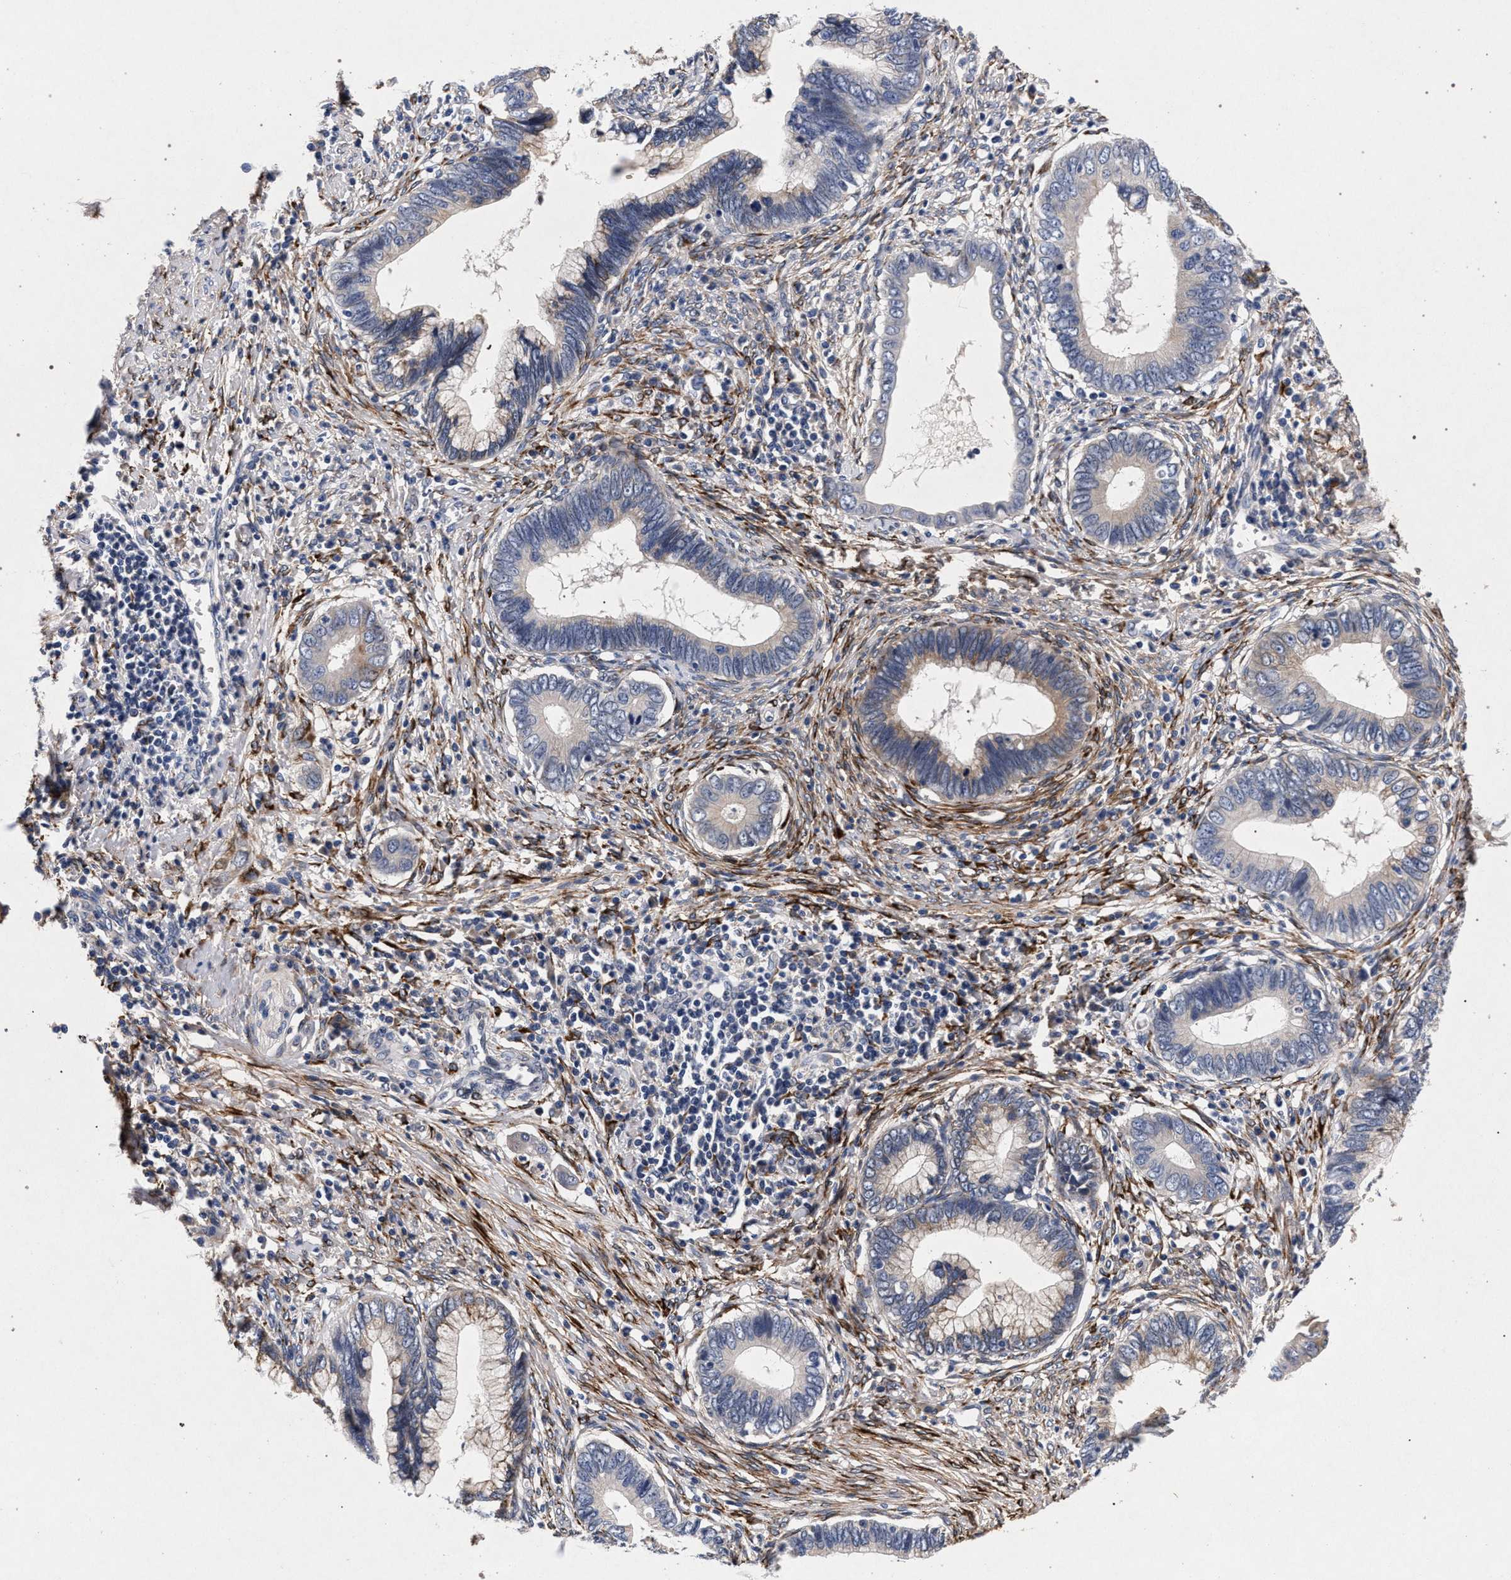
{"staining": {"intensity": "weak", "quantity": "<25%", "location": "cytoplasmic/membranous"}, "tissue": "cervical cancer", "cell_type": "Tumor cells", "image_type": "cancer", "snomed": [{"axis": "morphology", "description": "Adenocarcinoma, NOS"}, {"axis": "topography", "description": "Cervix"}], "caption": "This is a image of immunohistochemistry (IHC) staining of cervical adenocarcinoma, which shows no positivity in tumor cells. The staining was performed using DAB (3,3'-diaminobenzidine) to visualize the protein expression in brown, while the nuclei were stained in blue with hematoxylin (Magnification: 20x).", "gene": "NEK7", "patient": {"sex": "female", "age": 44}}